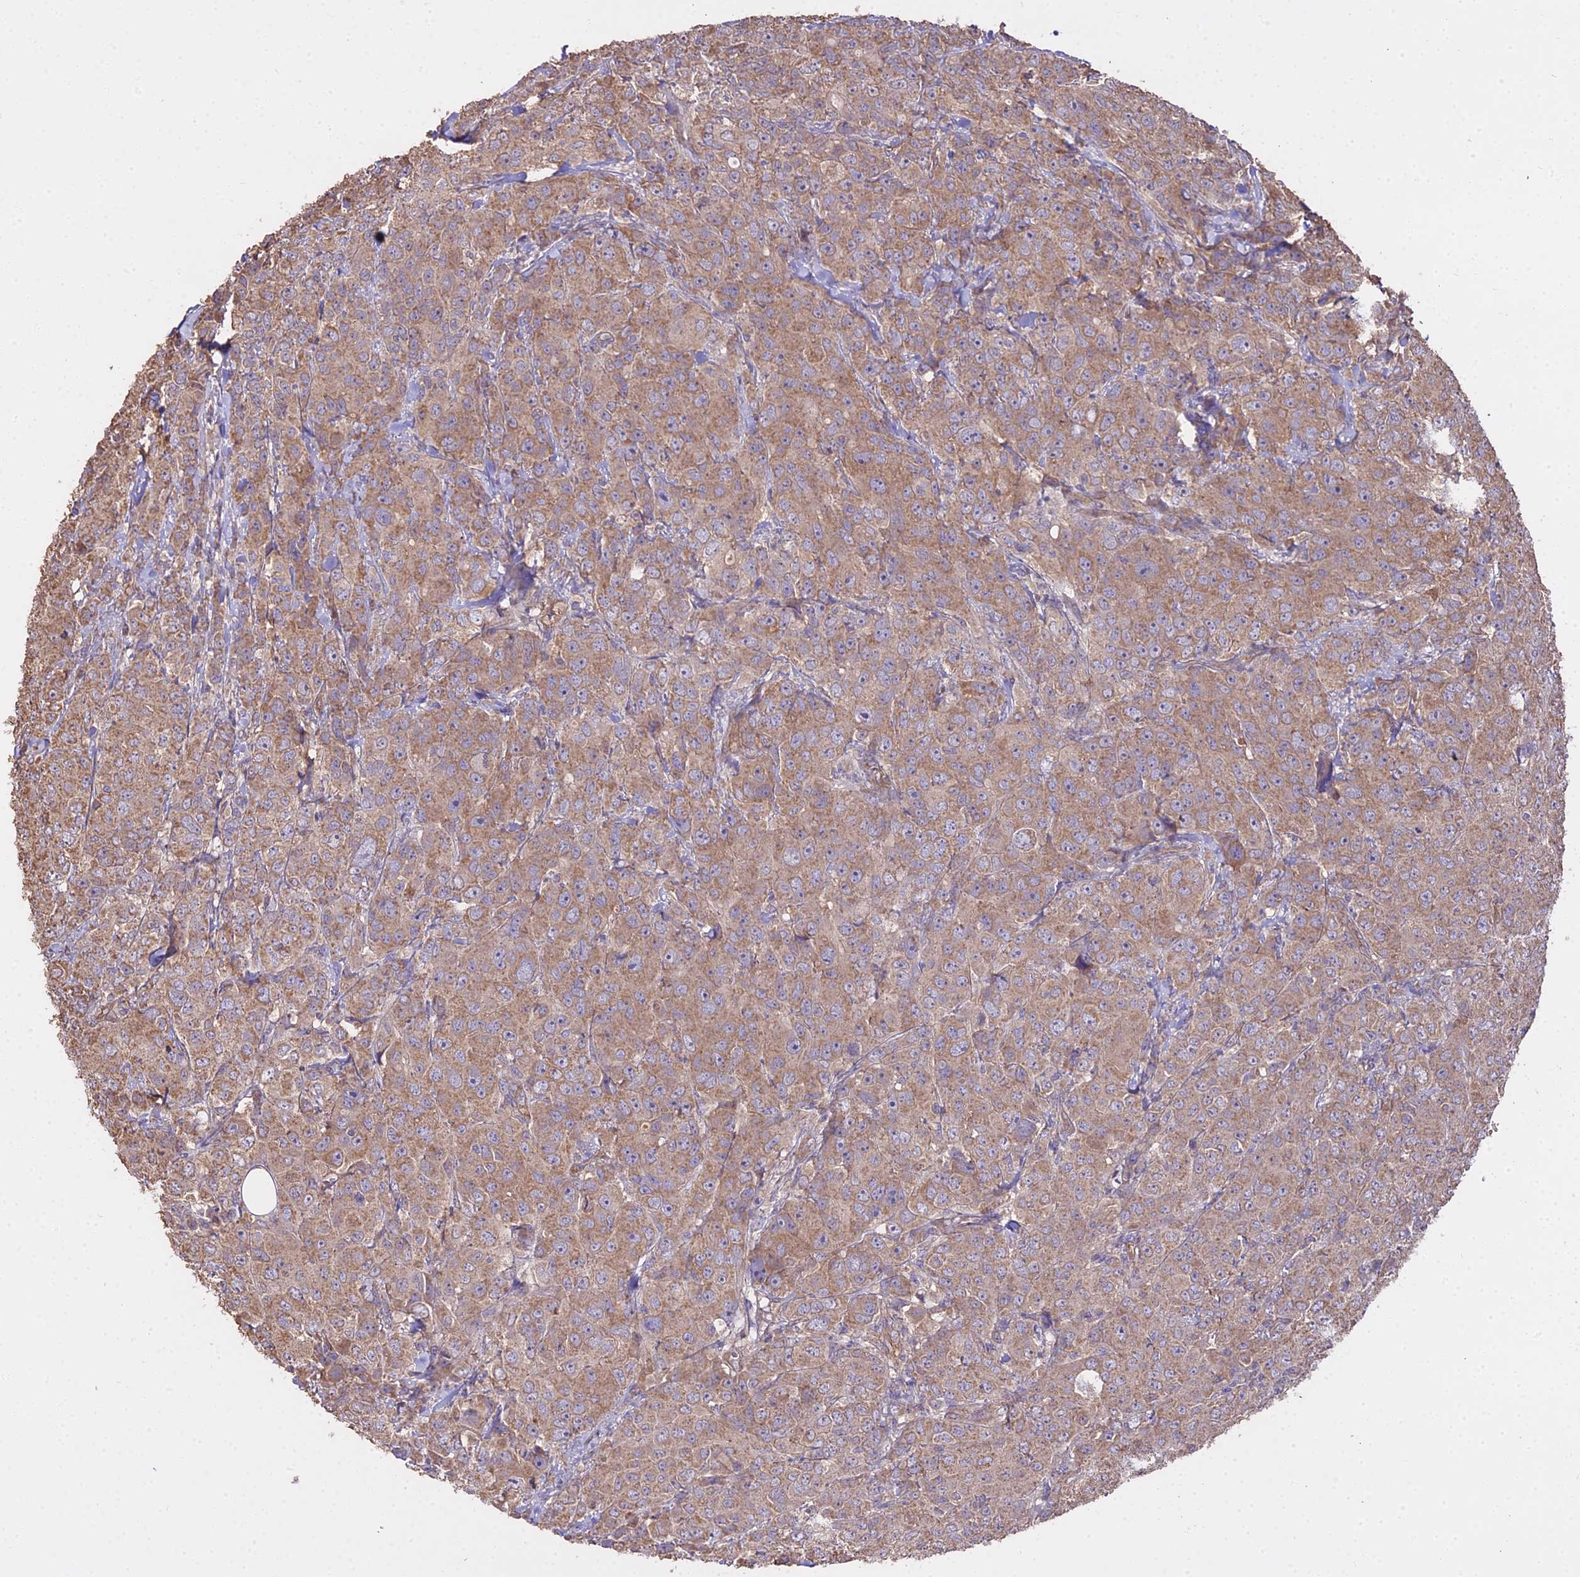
{"staining": {"intensity": "moderate", "quantity": ">75%", "location": "cytoplasmic/membranous"}, "tissue": "breast cancer", "cell_type": "Tumor cells", "image_type": "cancer", "snomed": [{"axis": "morphology", "description": "Duct carcinoma"}, {"axis": "topography", "description": "Breast"}], "caption": "Immunohistochemical staining of human infiltrating ductal carcinoma (breast) reveals medium levels of moderate cytoplasmic/membranous staining in about >75% of tumor cells. (brown staining indicates protein expression, while blue staining denotes nuclei).", "gene": "METTL13", "patient": {"sex": "female", "age": 43}}